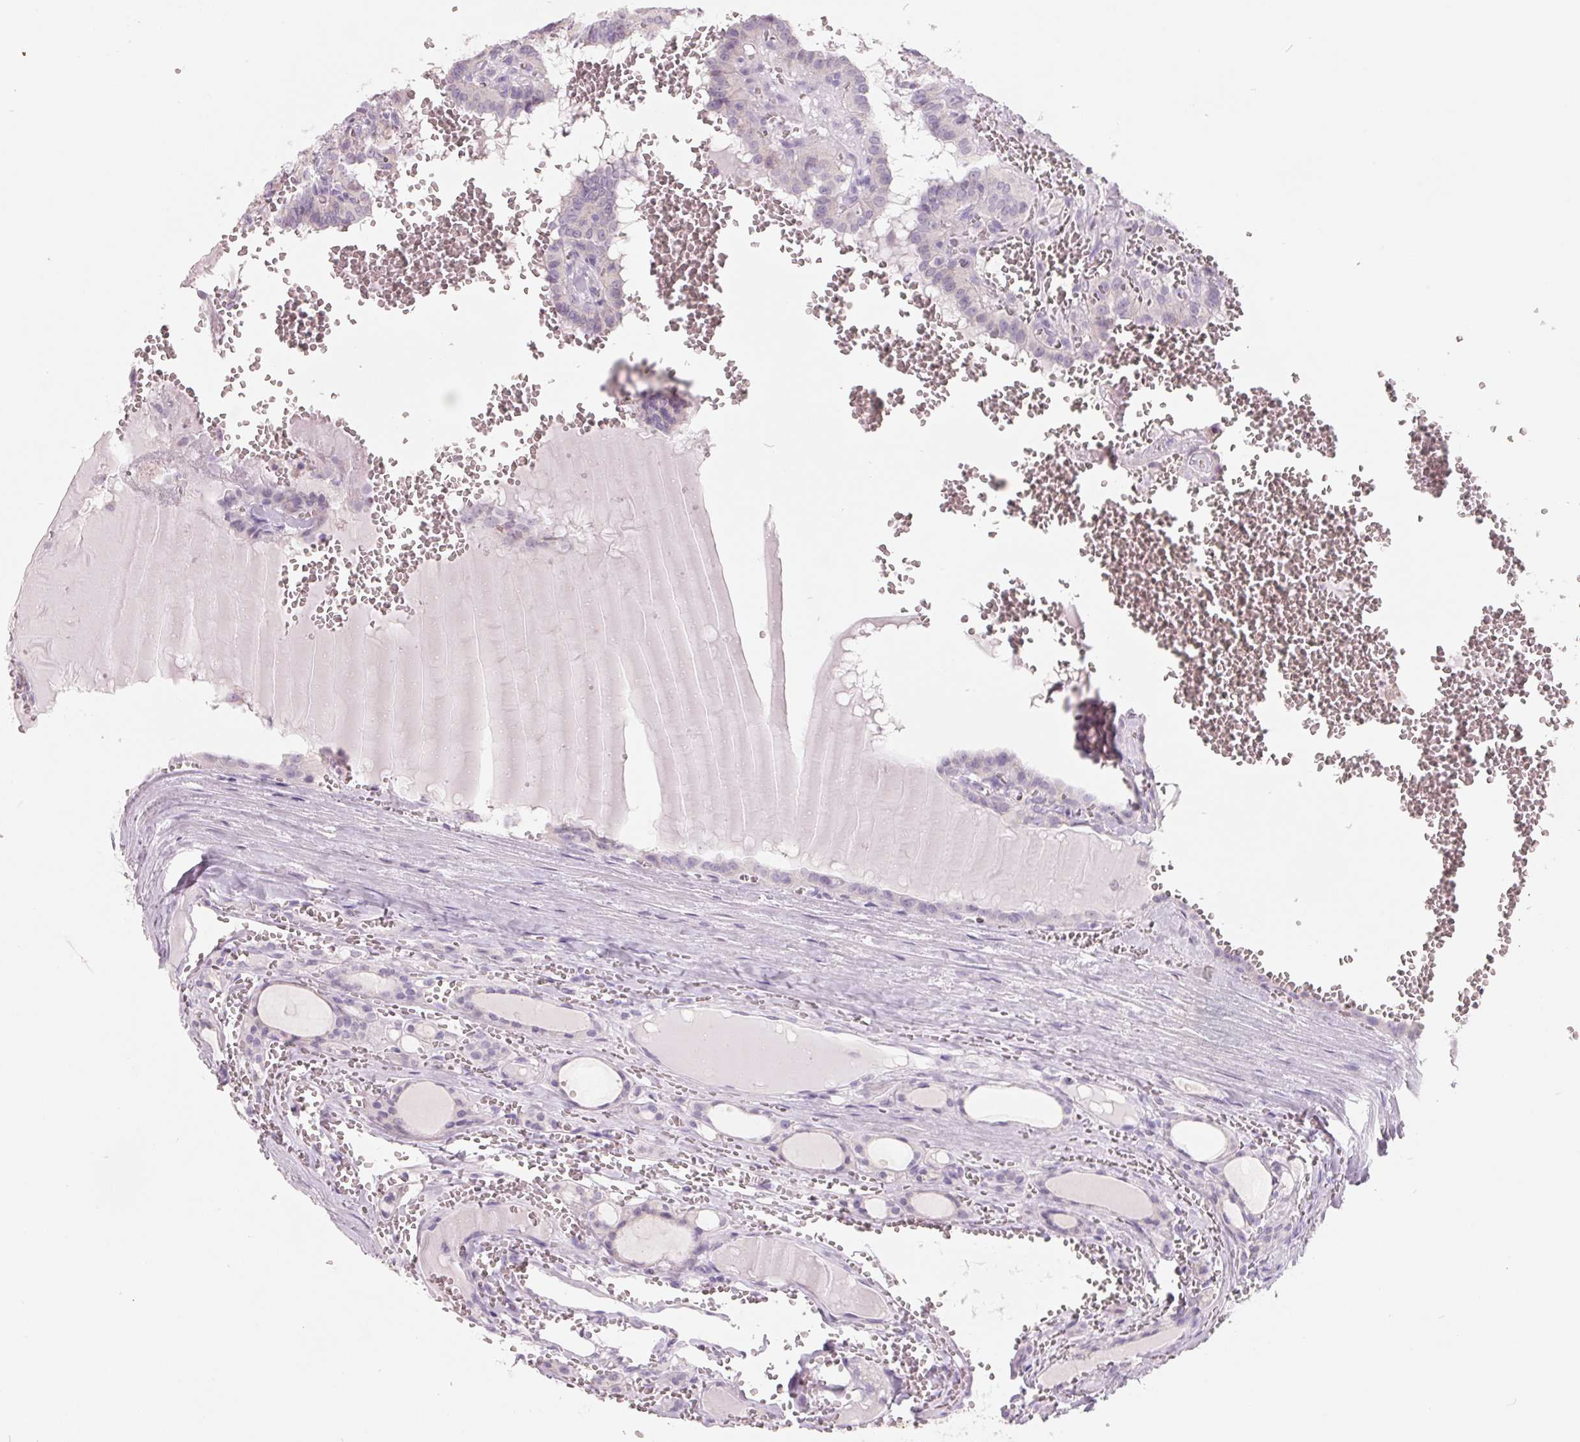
{"staining": {"intensity": "negative", "quantity": "none", "location": "none"}, "tissue": "thyroid cancer", "cell_type": "Tumor cells", "image_type": "cancer", "snomed": [{"axis": "morphology", "description": "Papillary adenocarcinoma, NOS"}, {"axis": "topography", "description": "Thyroid gland"}], "caption": "Thyroid cancer was stained to show a protein in brown. There is no significant positivity in tumor cells. Brightfield microscopy of immunohistochemistry stained with DAB (brown) and hematoxylin (blue), captured at high magnification.", "gene": "FTCD", "patient": {"sex": "female", "age": 21}}